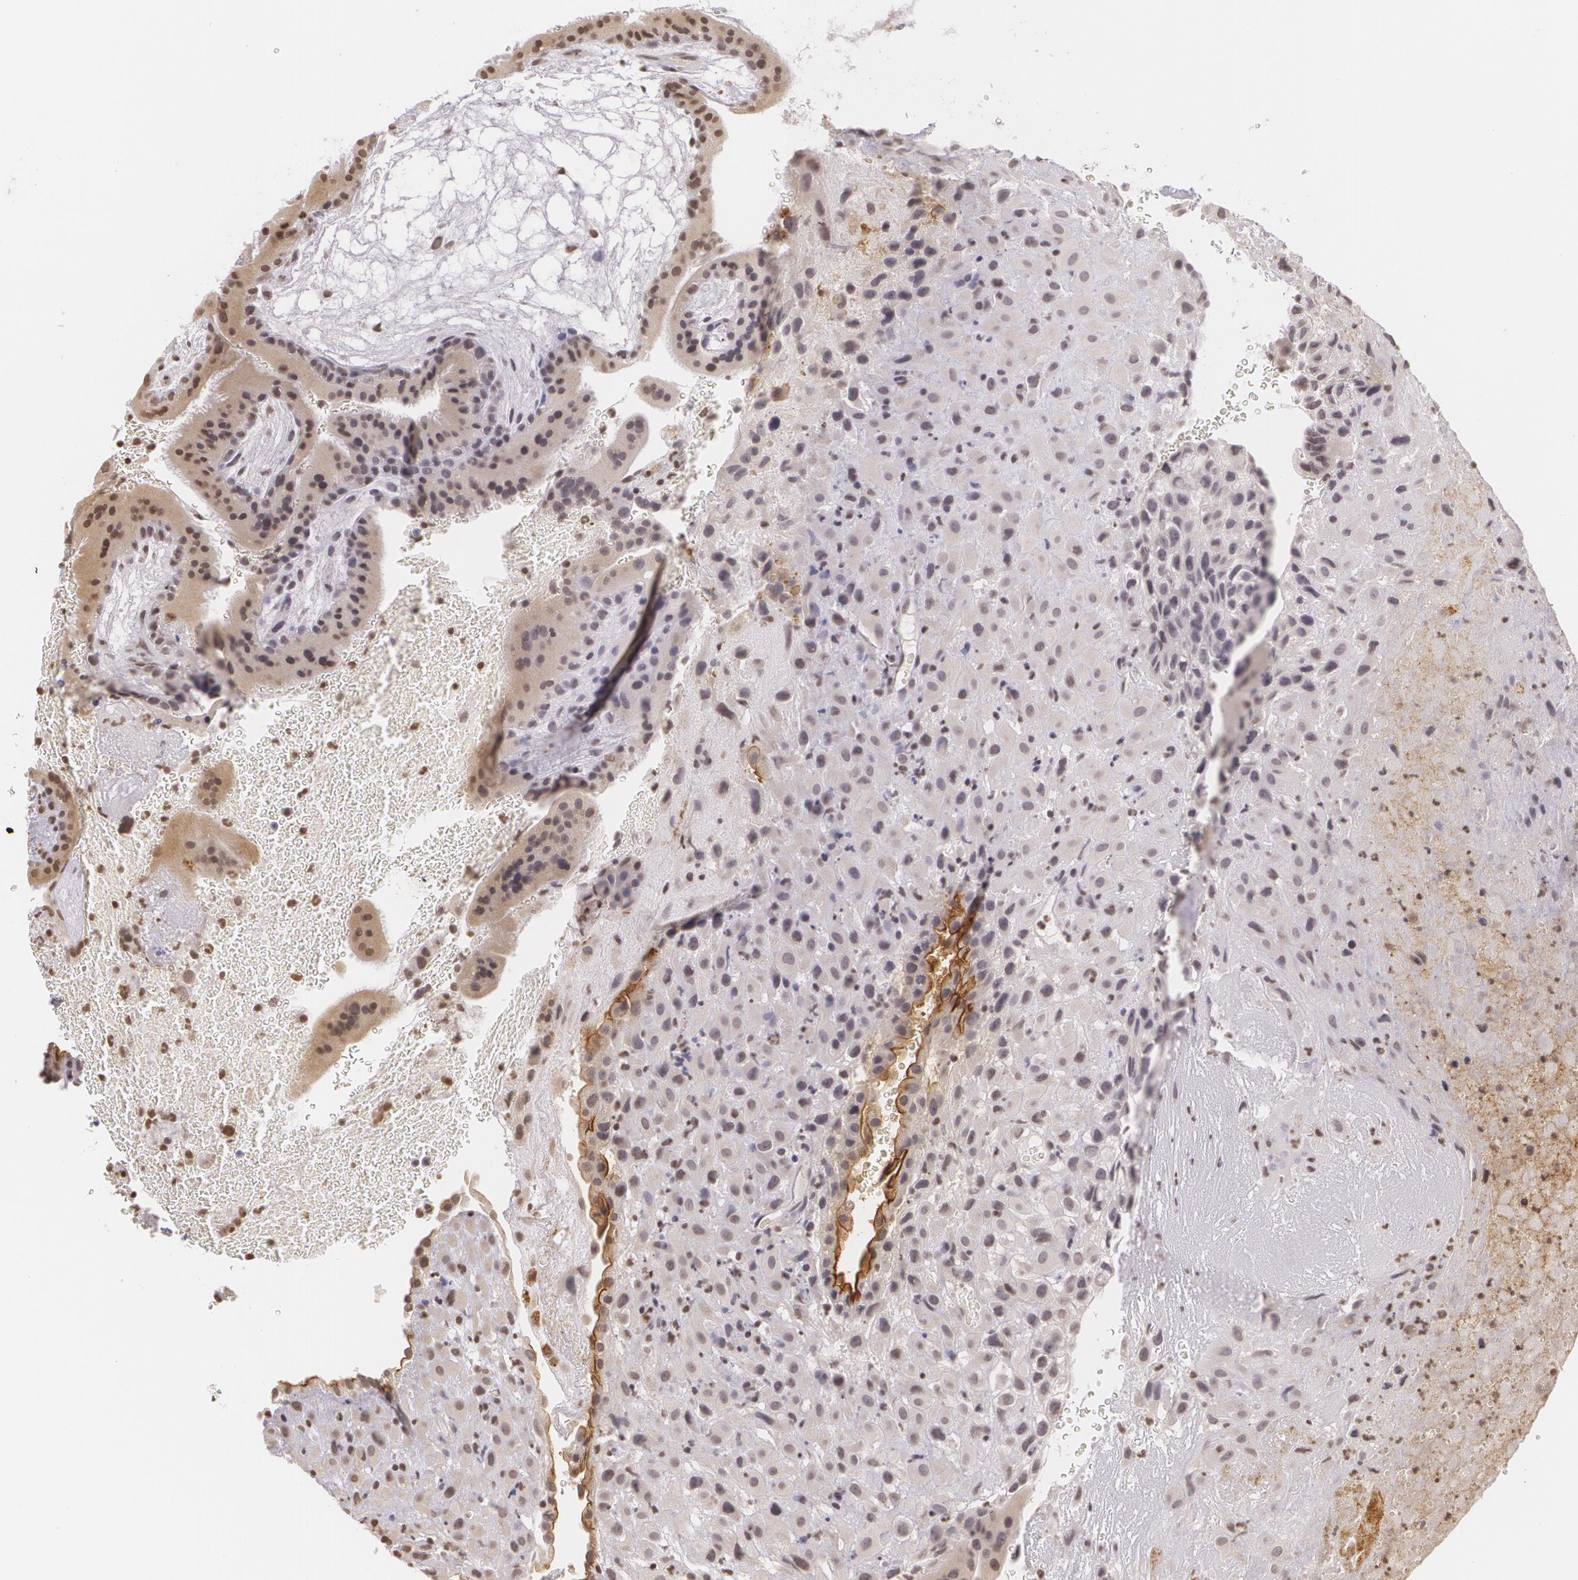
{"staining": {"intensity": "negative", "quantity": "none", "location": "none"}, "tissue": "placenta", "cell_type": "Decidual cells", "image_type": "normal", "snomed": [{"axis": "morphology", "description": "Normal tissue, NOS"}, {"axis": "topography", "description": "Placenta"}], "caption": "Placenta was stained to show a protein in brown. There is no significant expression in decidual cells. (DAB IHC visualized using brightfield microscopy, high magnification).", "gene": "MUC1", "patient": {"sex": "female", "age": 19}}